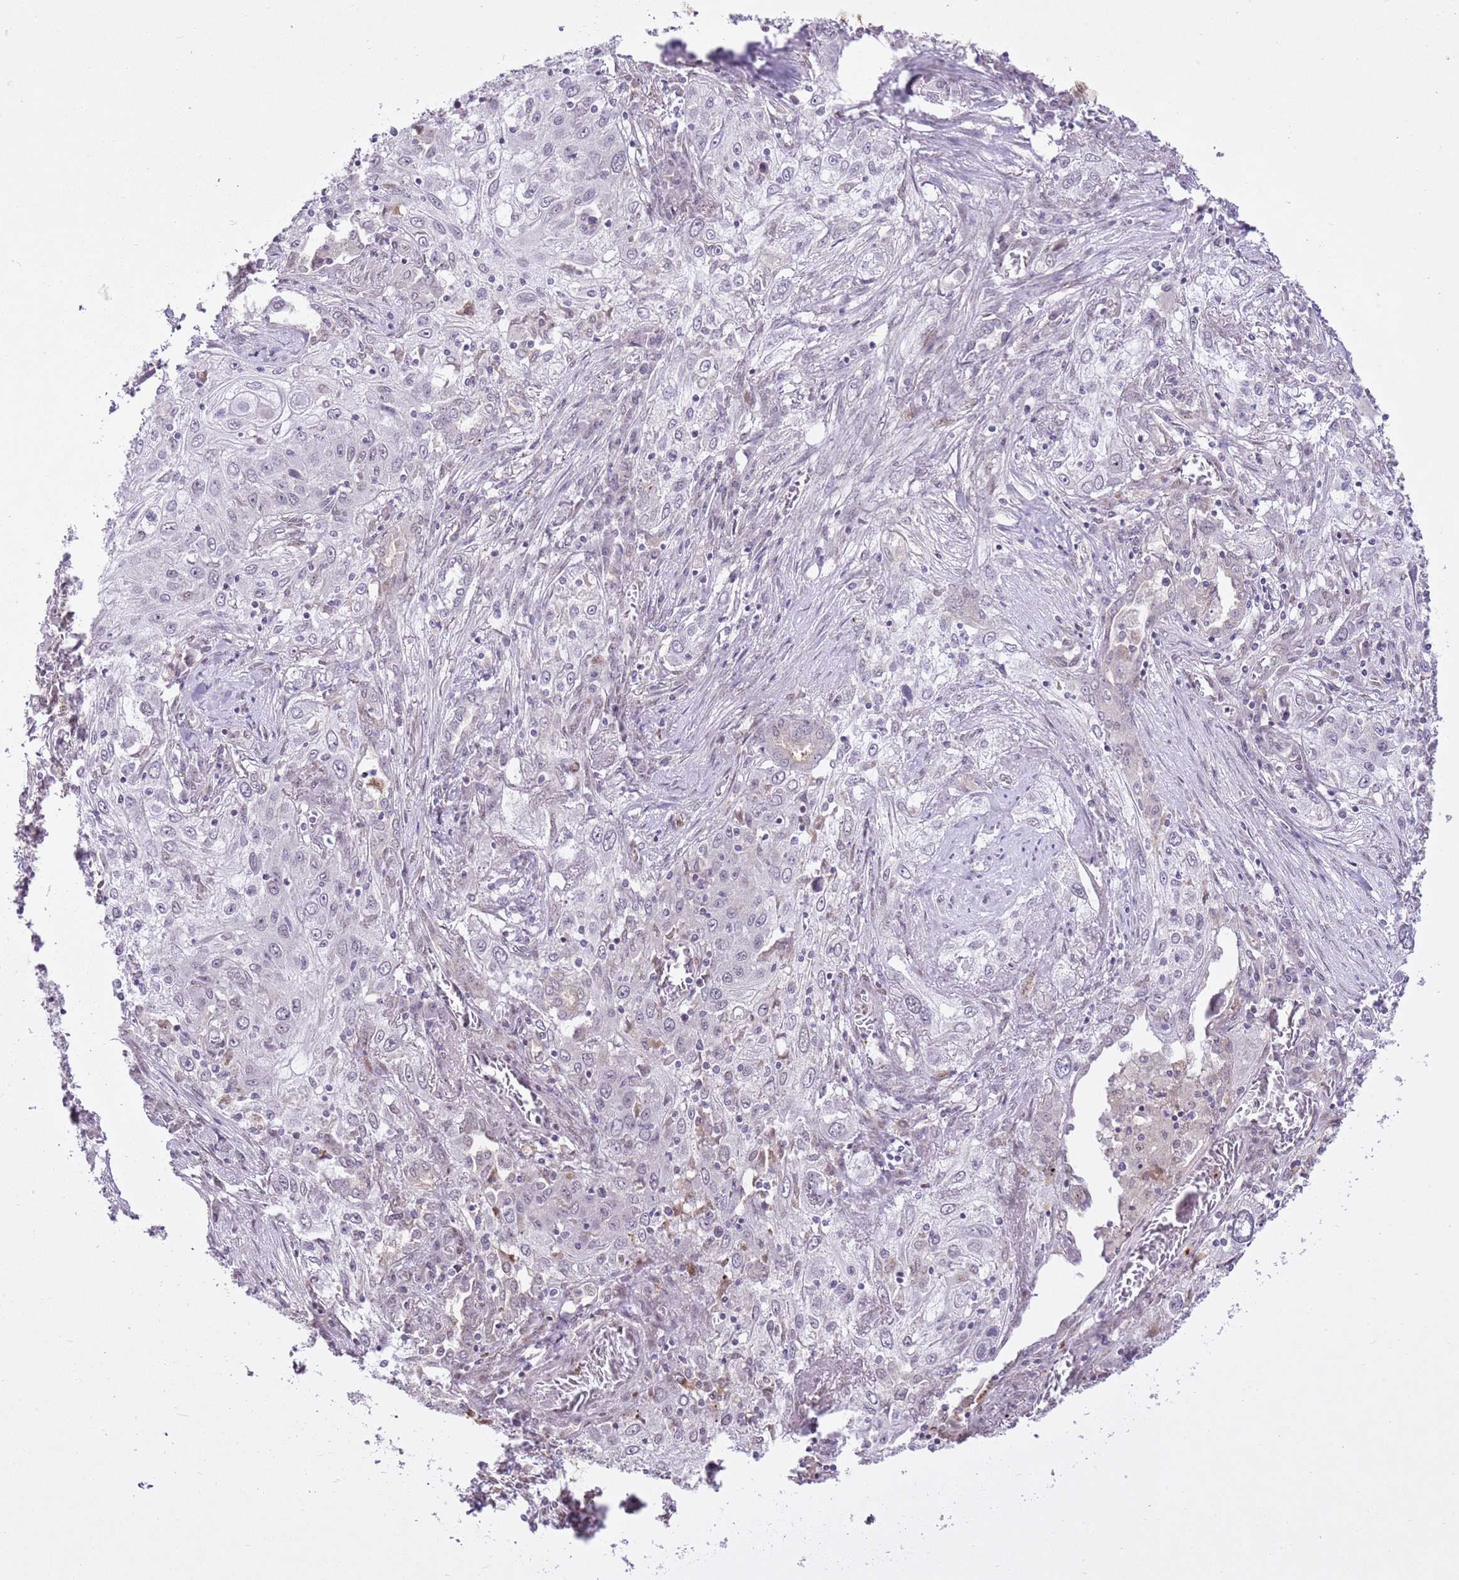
{"staining": {"intensity": "negative", "quantity": "none", "location": "none"}, "tissue": "lung cancer", "cell_type": "Tumor cells", "image_type": "cancer", "snomed": [{"axis": "morphology", "description": "Squamous cell carcinoma, NOS"}, {"axis": "topography", "description": "Lung"}], "caption": "DAB (3,3'-diaminobenzidine) immunohistochemical staining of human lung cancer shows no significant positivity in tumor cells. (Immunohistochemistry (ihc), brightfield microscopy, high magnification).", "gene": "NACC2", "patient": {"sex": "female", "age": 69}}